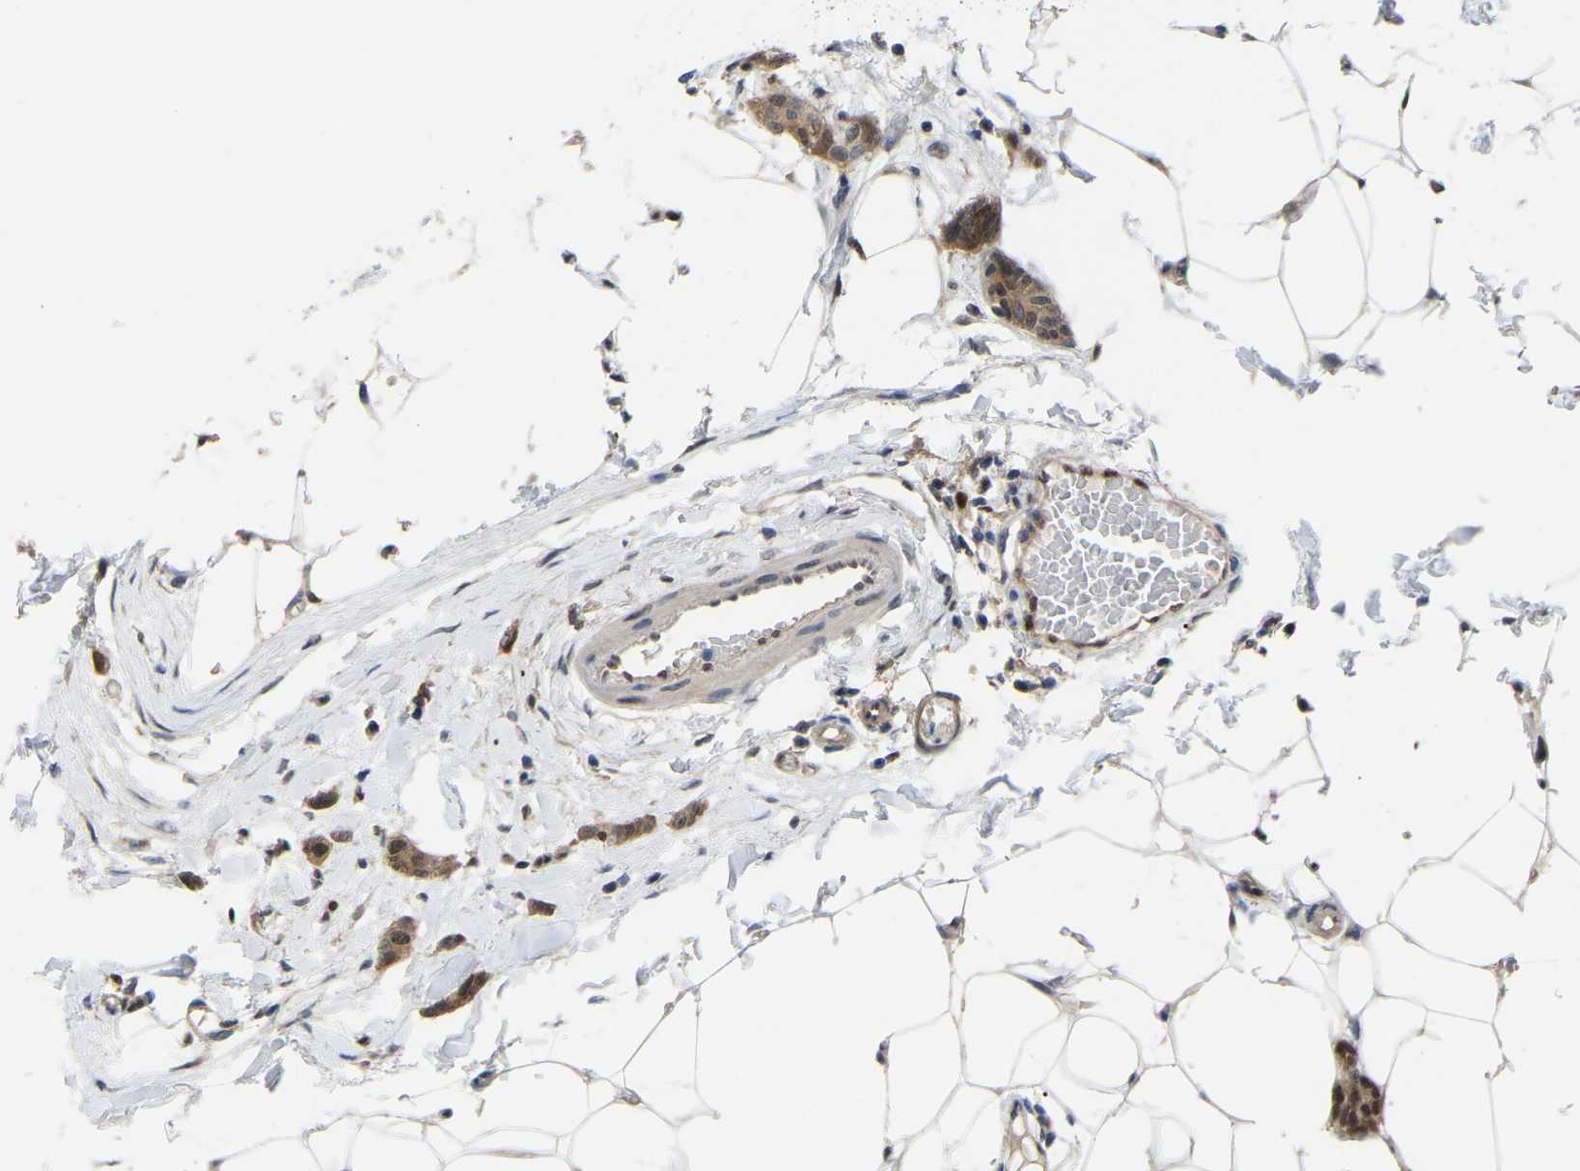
{"staining": {"intensity": "moderate", "quantity": ">75%", "location": "cytoplasmic/membranous,nuclear"}, "tissue": "breast cancer", "cell_type": "Tumor cells", "image_type": "cancer", "snomed": [{"axis": "morphology", "description": "Lobular carcinoma"}, {"axis": "topography", "description": "Skin"}, {"axis": "topography", "description": "Breast"}], "caption": "DAB (3,3'-diaminobenzidine) immunohistochemical staining of breast cancer exhibits moderate cytoplasmic/membranous and nuclear protein expression in approximately >75% of tumor cells.", "gene": "KLRG2", "patient": {"sex": "female", "age": 46}}